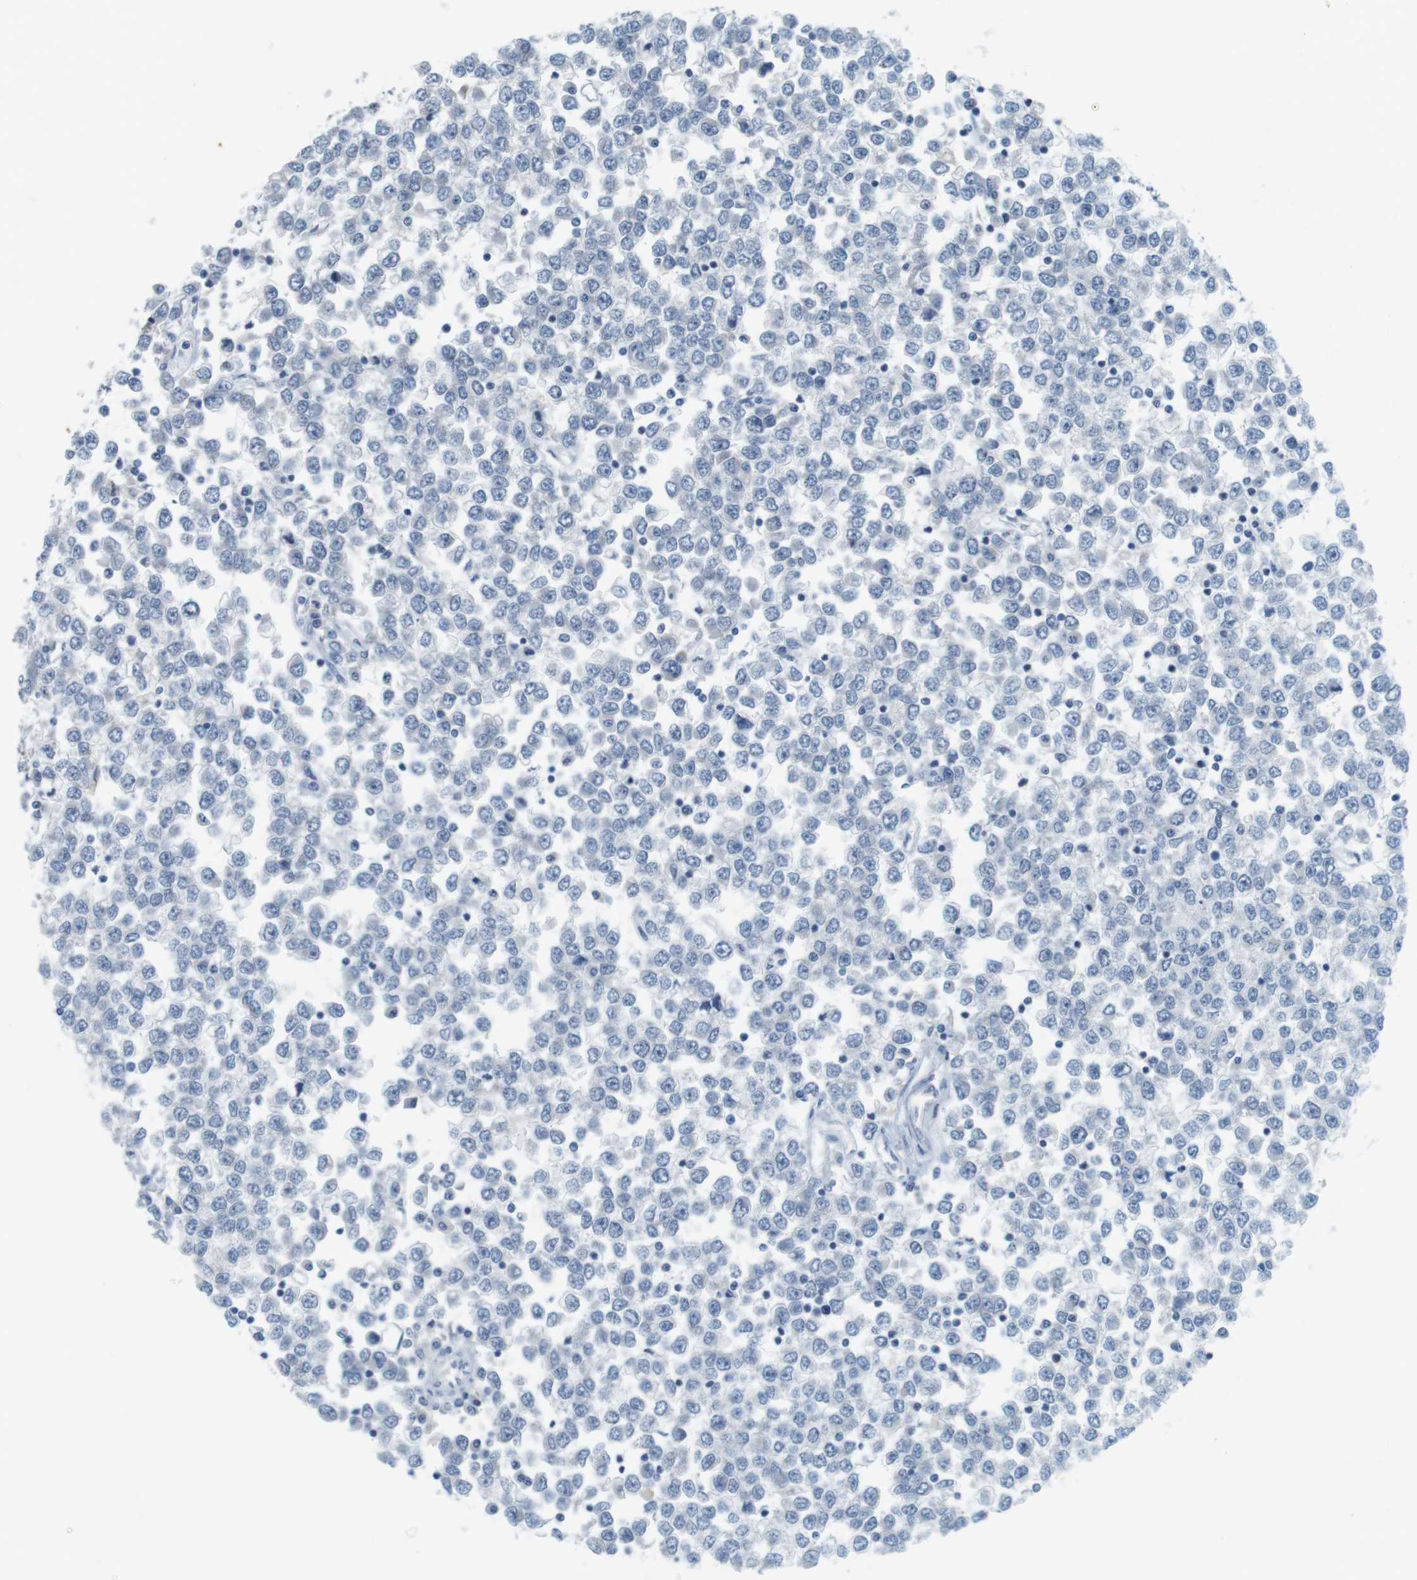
{"staining": {"intensity": "negative", "quantity": "none", "location": "none"}, "tissue": "testis cancer", "cell_type": "Tumor cells", "image_type": "cancer", "snomed": [{"axis": "morphology", "description": "Seminoma, NOS"}, {"axis": "topography", "description": "Testis"}], "caption": "DAB (3,3'-diaminobenzidine) immunohistochemical staining of testis cancer demonstrates no significant staining in tumor cells.", "gene": "MUC5B", "patient": {"sex": "male", "age": 65}}